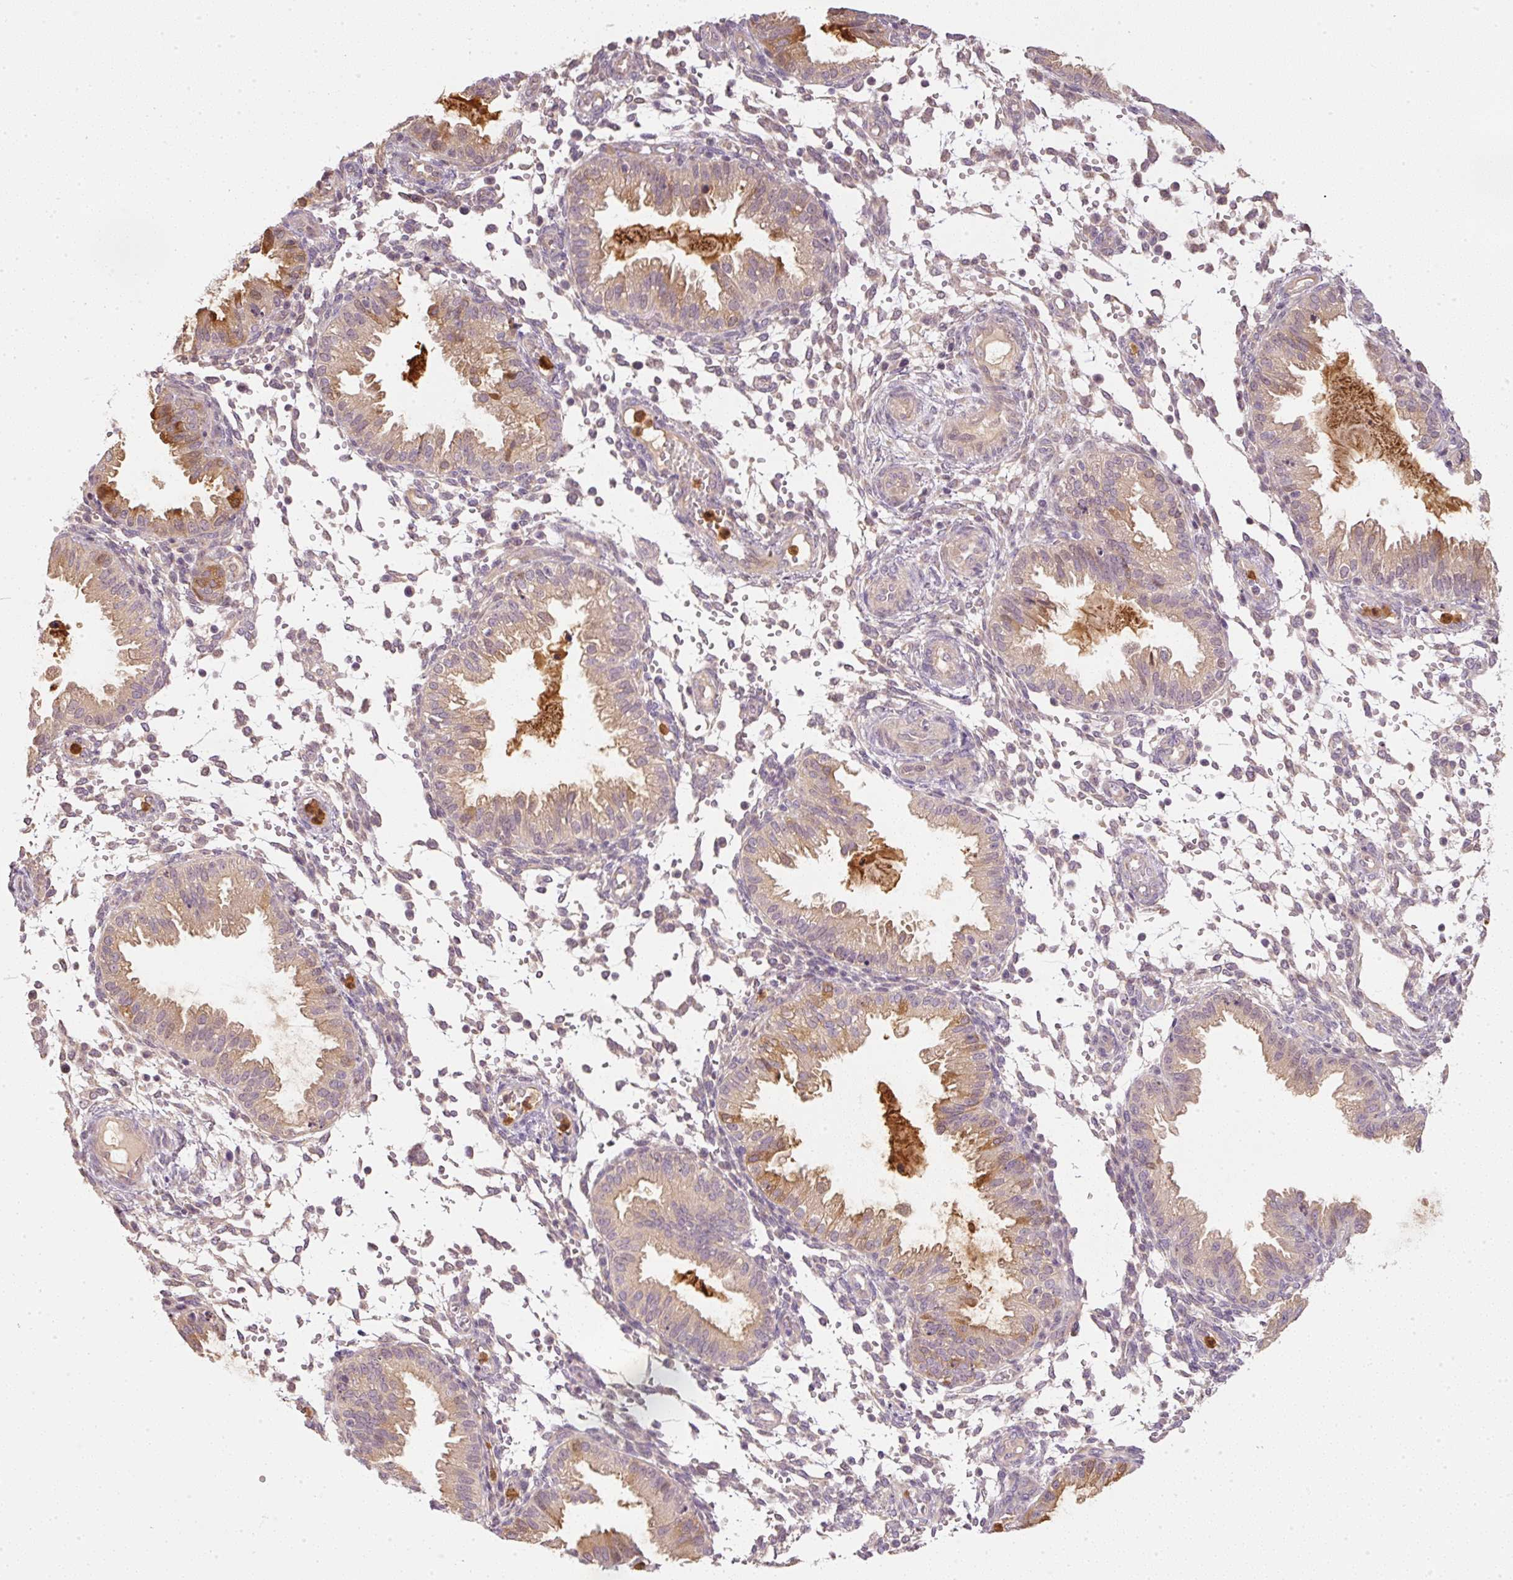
{"staining": {"intensity": "weak", "quantity": "25%-75%", "location": "cytoplasmic/membranous"}, "tissue": "endometrium", "cell_type": "Cells in endometrial stroma", "image_type": "normal", "snomed": [{"axis": "morphology", "description": "Normal tissue, NOS"}, {"axis": "topography", "description": "Endometrium"}], "caption": "Cells in endometrial stroma exhibit low levels of weak cytoplasmic/membranous expression in about 25%-75% of cells in unremarkable human endometrium.", "gene": "CTTNBP2", "patient": {"sex": "female", "age": 33}}